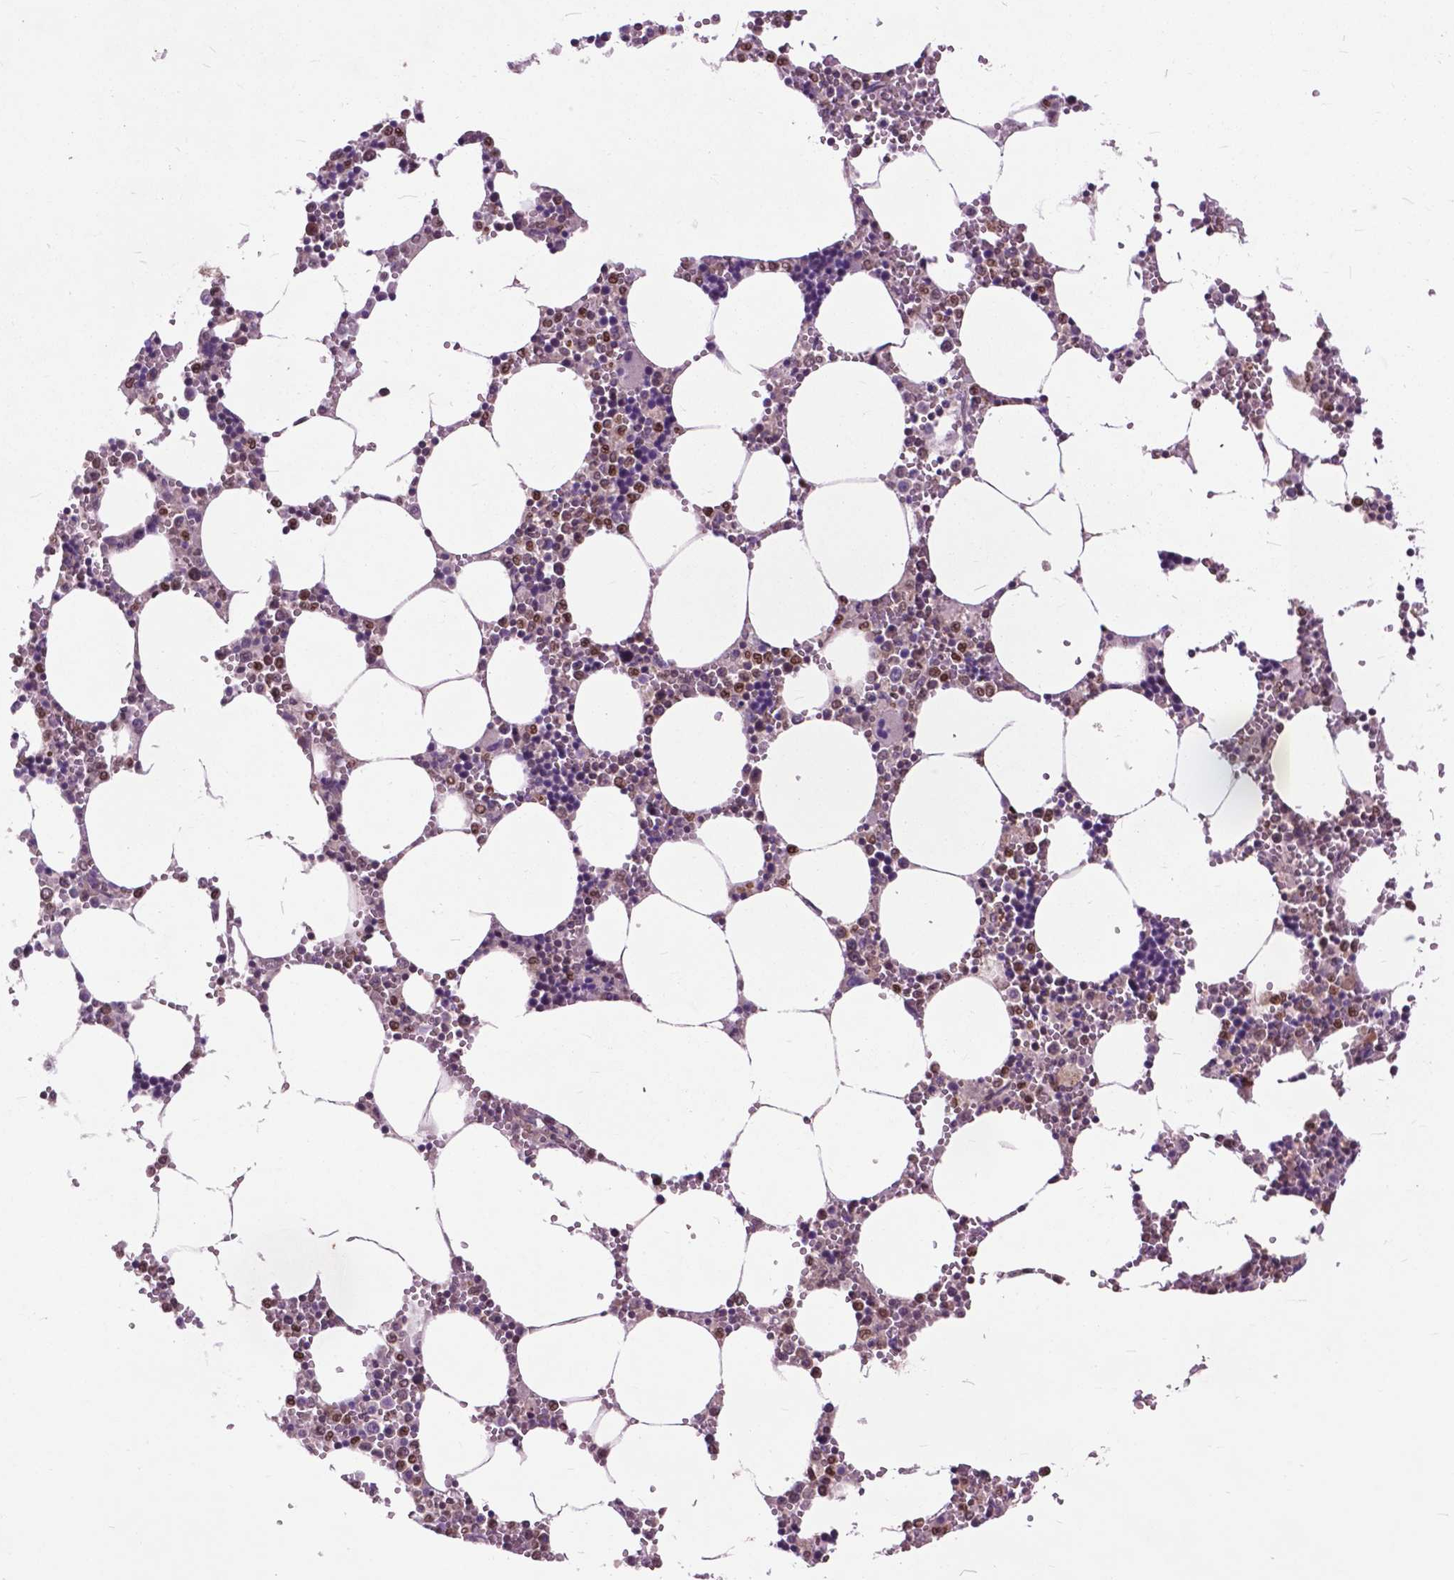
{"staining": {"intensity": "moderate", "quantity": "25%-75%", "location": "cytoplasmic/membranous"}, "tissue": "bone marrow", "cell_type": "Hematopoietic cells", "image_type": "normal", "snomed": [{"axis": "morphology", "description": "Normal tissue, NOS"}, {"axis": "topography", "description": "Bone marrow"}], "caption": "About 25%-75% of hematopoietic cells in unremarkable bone marrow display moderate cytoplasmic/membranous protein staining as visualized by brown immunohistochemical staining.", "gene": "ARAF", "patient": {"sex": "male", "age": 54}}